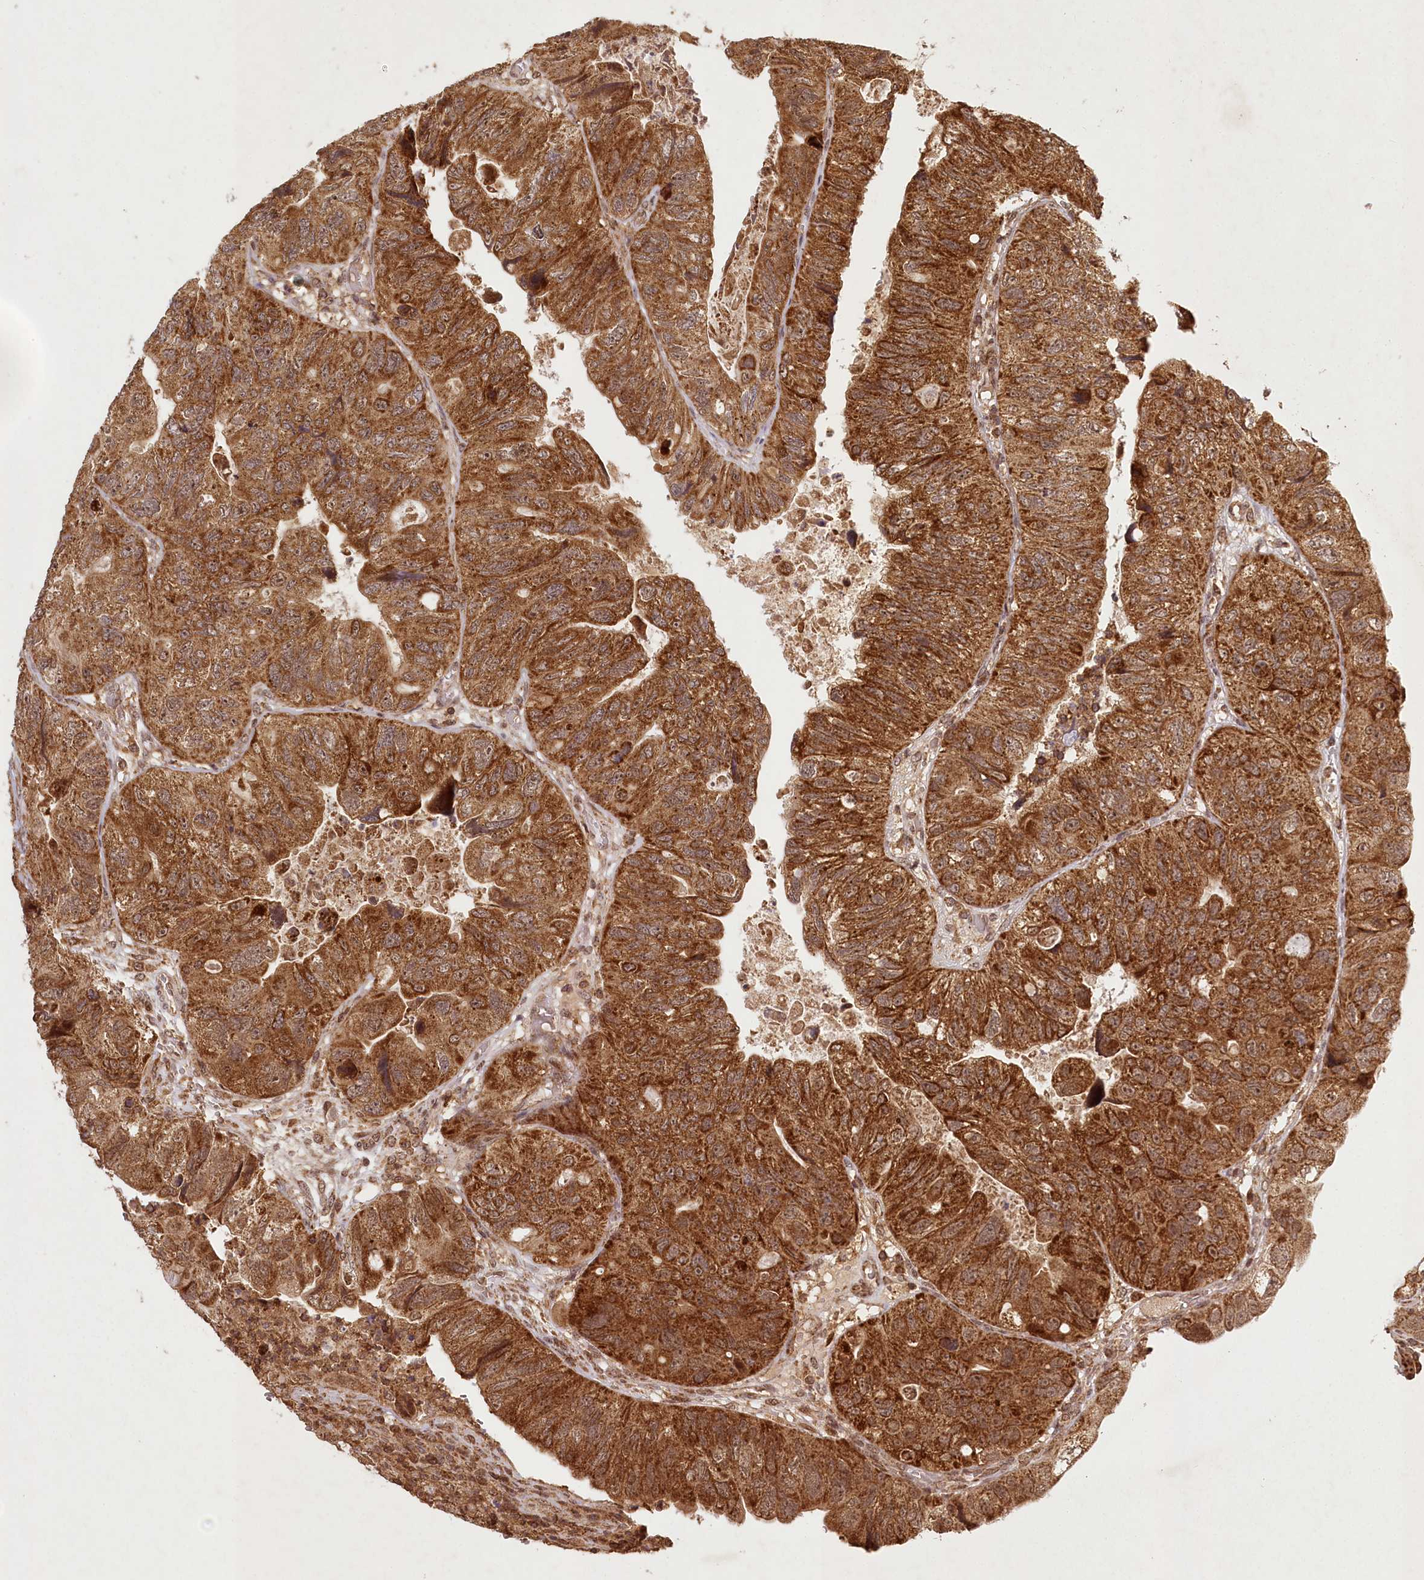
{"staining": {"intensity": "strong", "quantity": ">75%", "location": "cytoplasmic/membranous"}, "tissue": "colorectal cancer", "cell_type": "Tumor cells", "image_type": "cancer", "snomed": [{"axis": "morphology", "description": "Adenocarcinoma, NOS"}, {"axis": "topography", "description": "Rectum"}], "caption": "Protein staining displays strong cytoplasmic/membranous positivity in approximately >75% of tumor cells in colorectal cancer (adenocarcinoma). (DAB IHC, brown staining for protein, blue staining for nuclei).", "gene": "MICU1", "patient": {"sex": "male", "age": 63}}